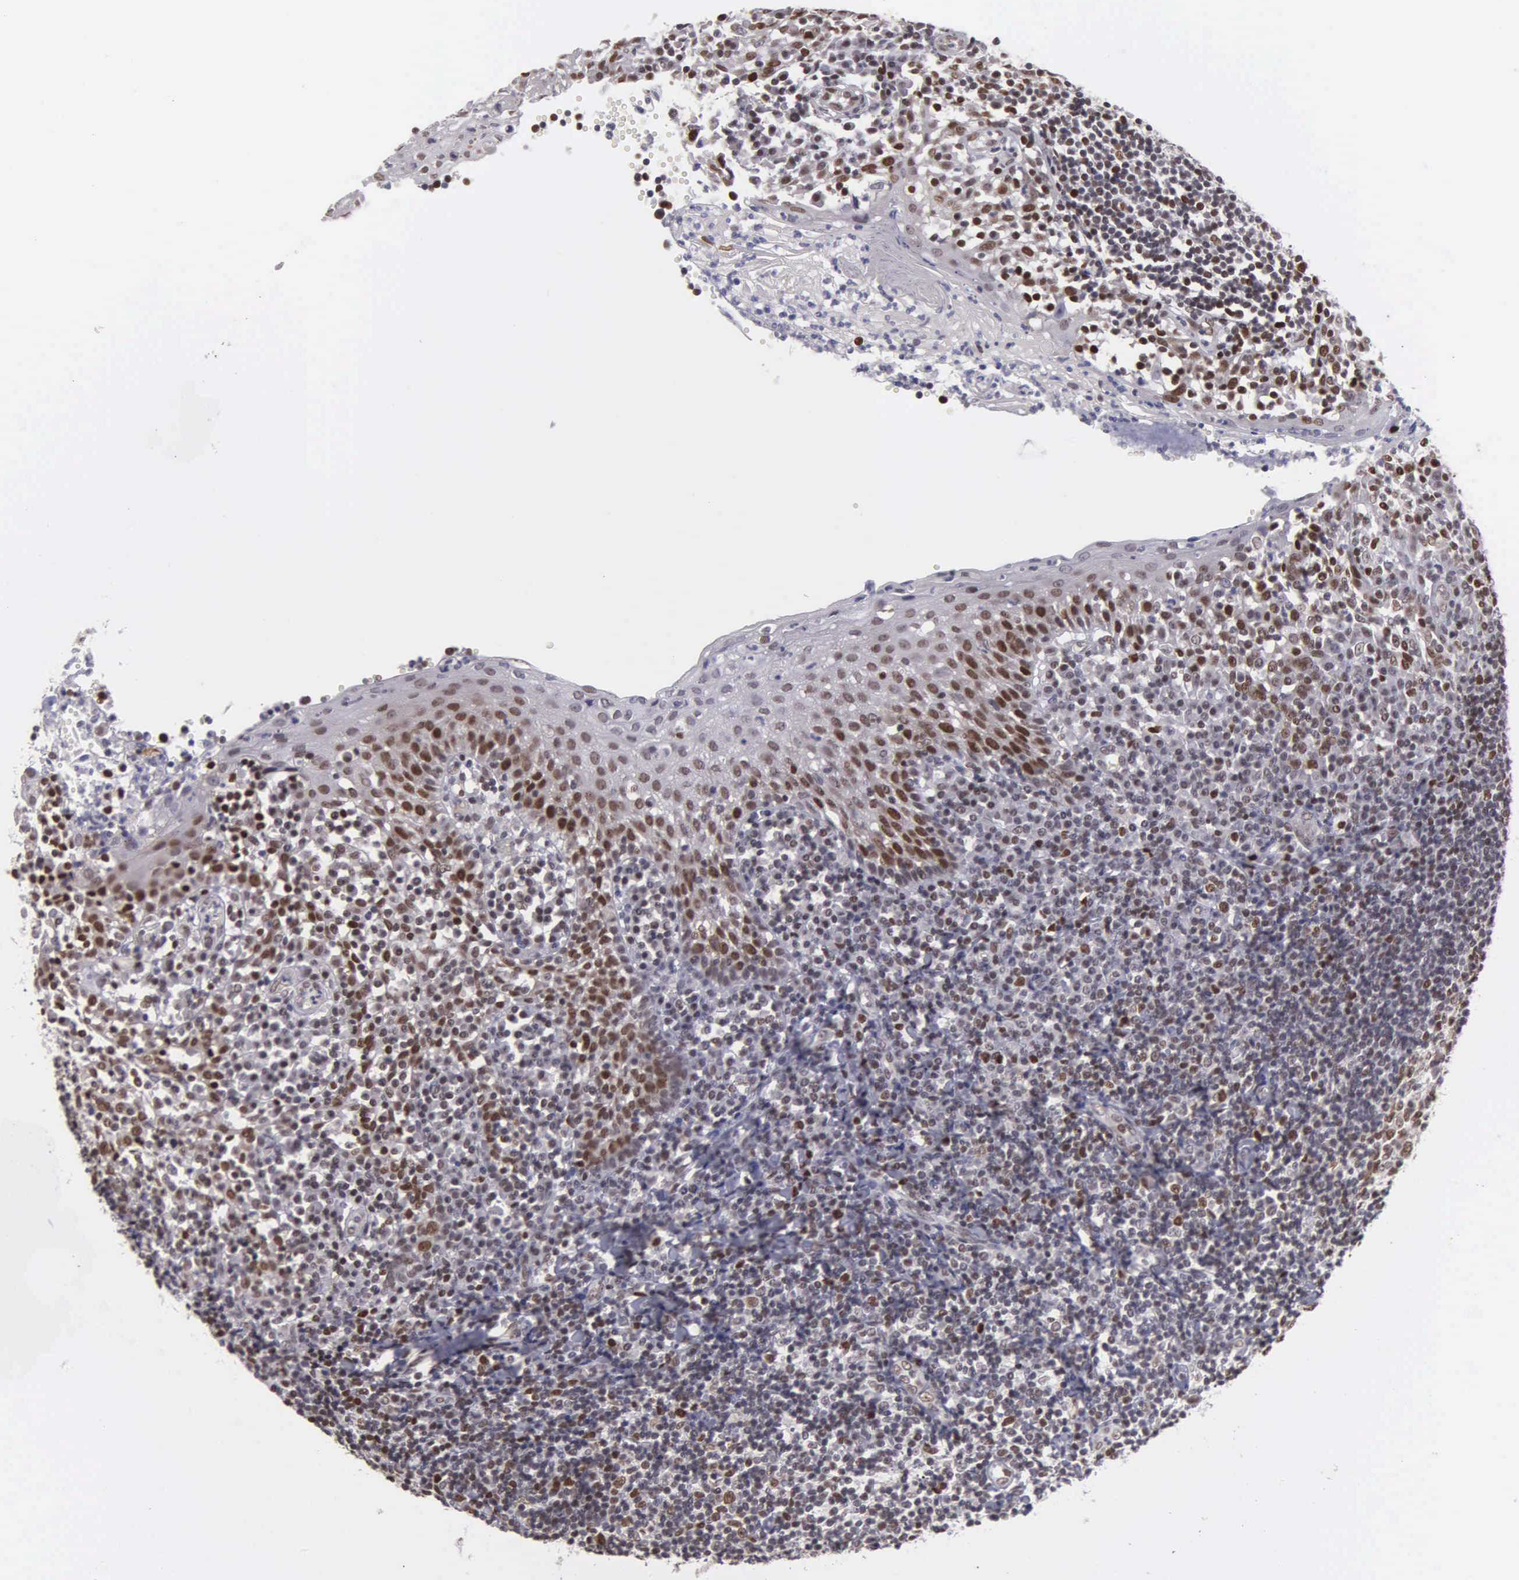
{"staining": {"intensity": "strong", "quantity": ">75%", "location": "nuclear"}, "tissue": "tonsil", "cell_type": "Germinal center cells", "image_type": "normal", "snomed": [{"axis": "morphology", "description": "Normal tissue, NOS"}, {"axis": "topography", "description": "Tonsil"}], "caption": "Immunohistochemical staining of unremarkable human tonsil reveals >75% levels of strong nuclear protein expression in about >75% of germinal center cells. Nuclei are stained in blue.", "gene": "UBR7", "patient": {"sex": "female", "age": 41}}